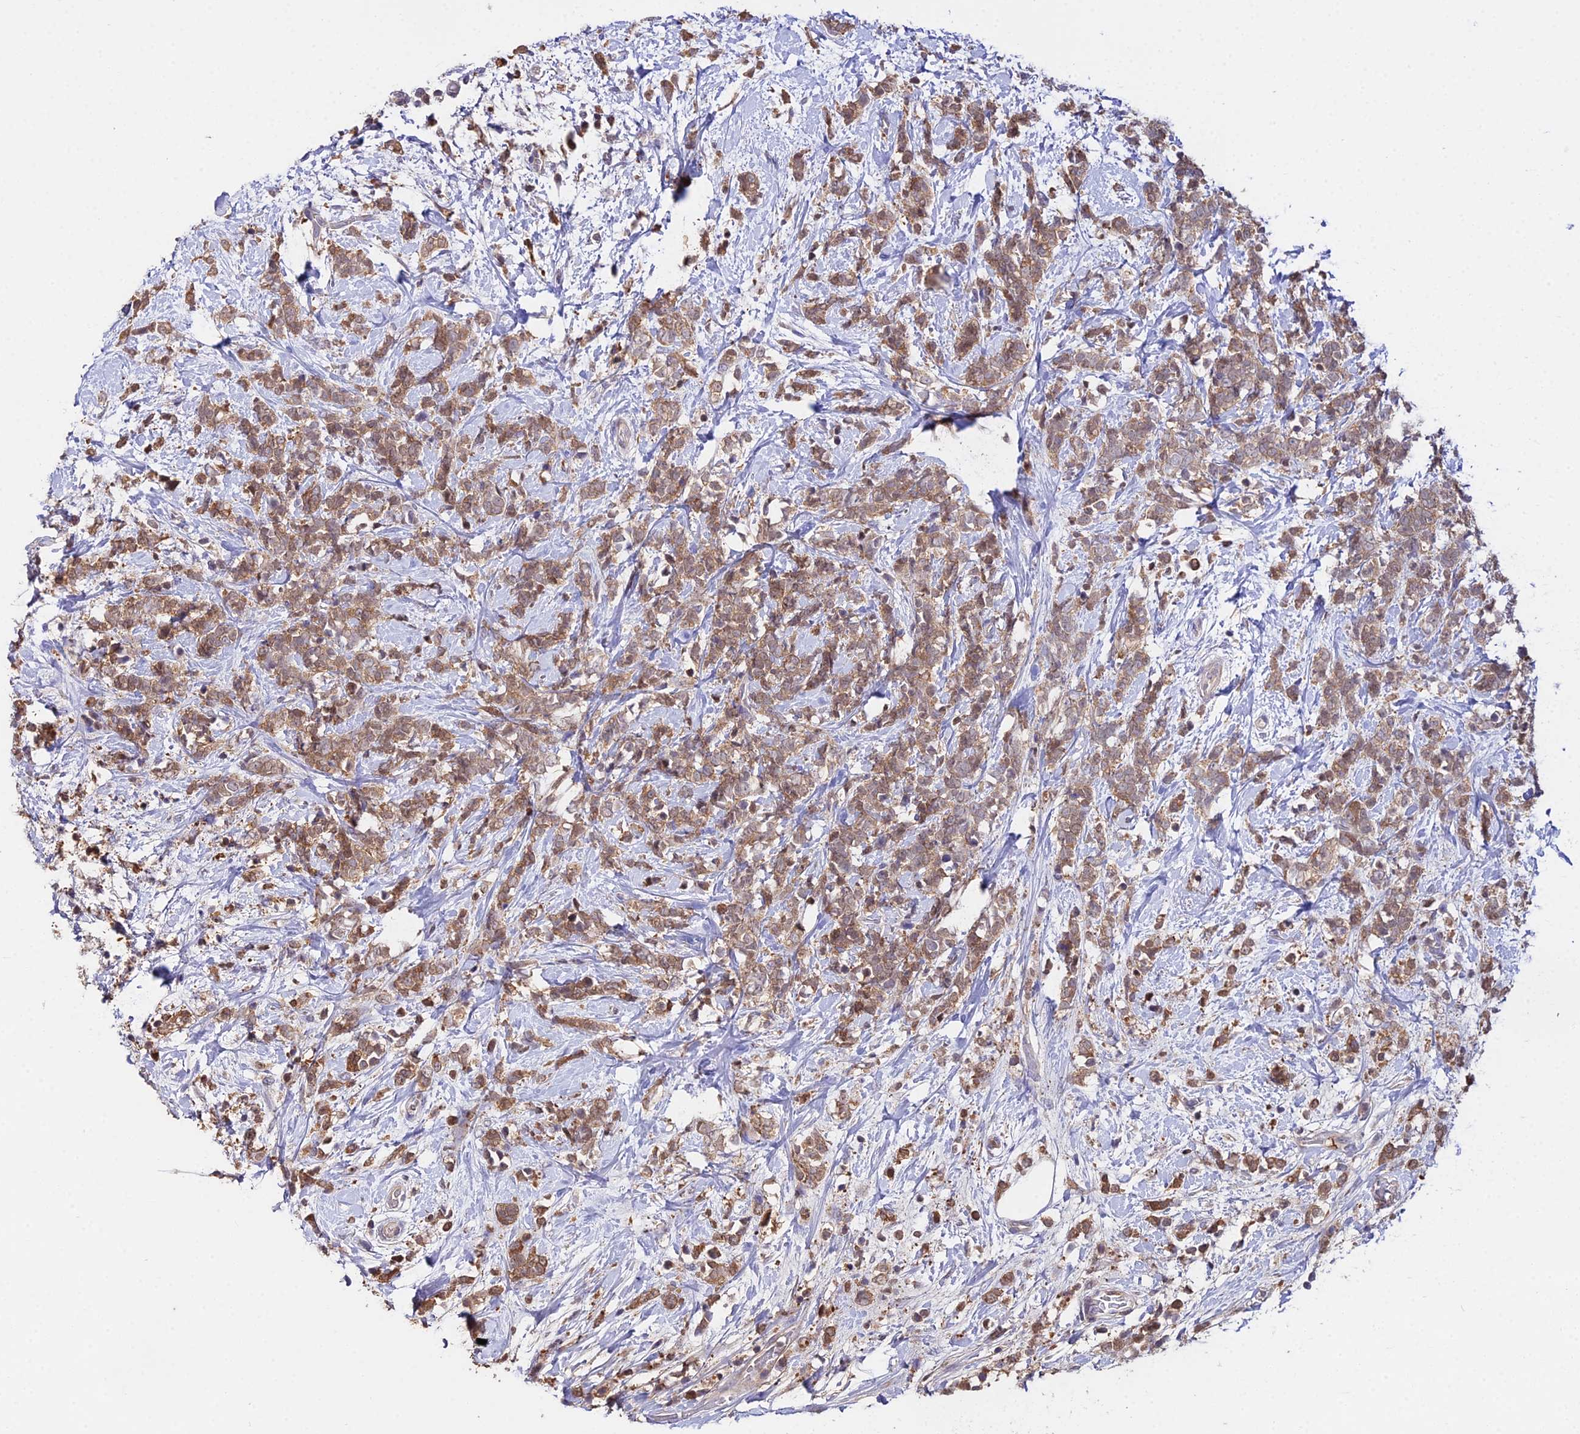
{"staining": {"intensity": "moderate", "quantity": ">75%", "location": "cytoplasmic/membranous"}, "tissue": "breast cancer", "cell_type": "Tumor cells", "image_type": "cancer", "snomed": [{"axis": "morphology", "description": "Lobular carcinoma"}, {"axis": "topography", "description": "Breast"}], "caption": "Immunohistochemical staining of human lobular carcinoma (breast) displays moderate cytoplasmic/membranous protein positivity in approximately >75% of tumor cells.", "gene": "FBP1", "patient": {"sex": "female", "age": 58}}